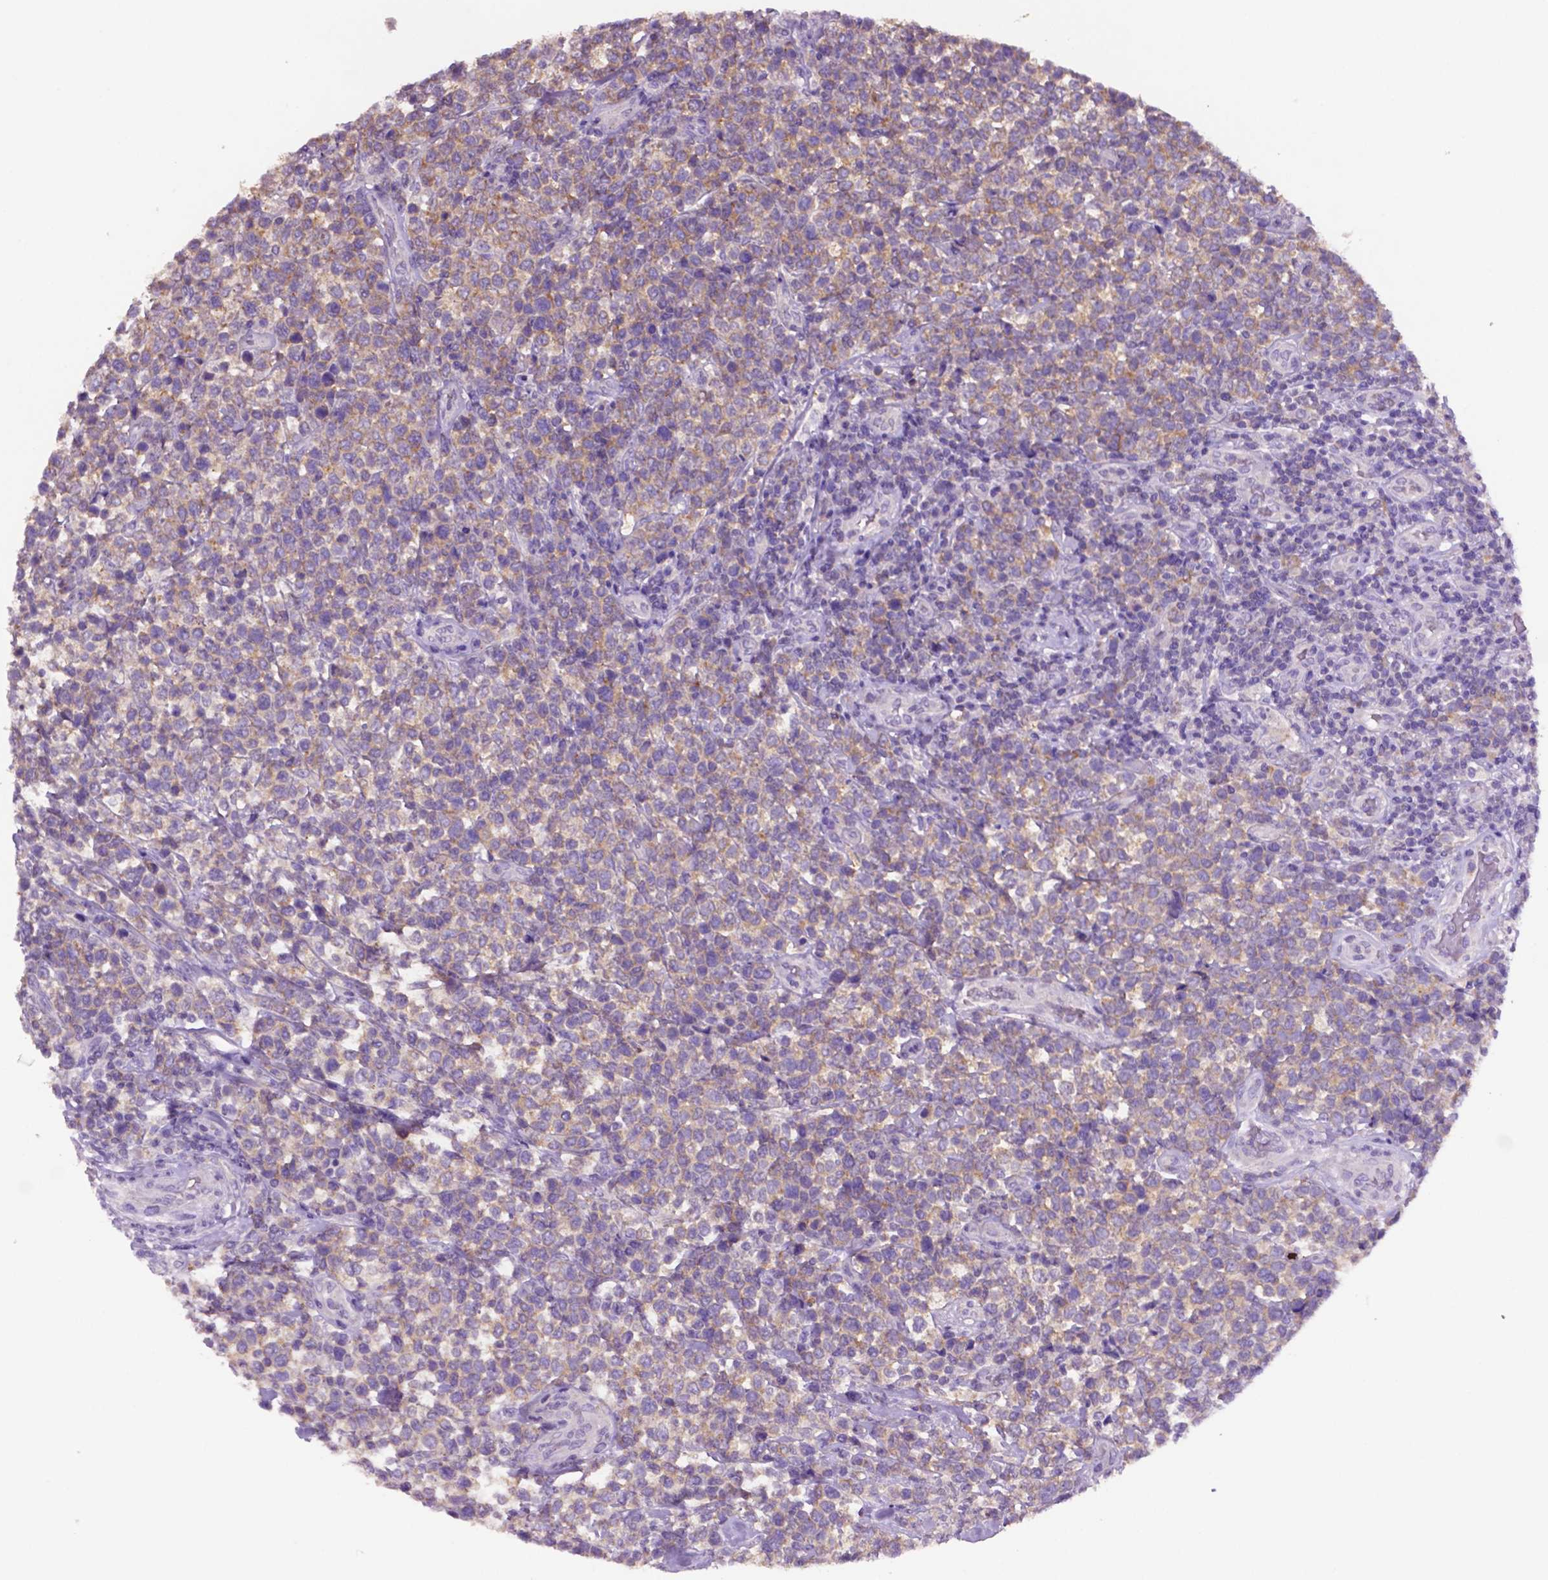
{"staining": {"intensity": "negative", "quantity": "none", "location": "none"}, "tissue": "lymphoma", "cell_type": "Tumor cells", "image_type": "cancer", "snomed": [{"axis": "morphology", "description": "Malignant lymphoma, non-Hodgkin's type, High grade"}, {"axis": "topography", "description": "Soft tissue"}], "caption": "DAB immunohistochemical staining of lymphoma shows no significant expression in tumor cells. Nuclei are stained in blue.", "gene": "PRPS2", "patient": {"sex": "female", "age": 56}}